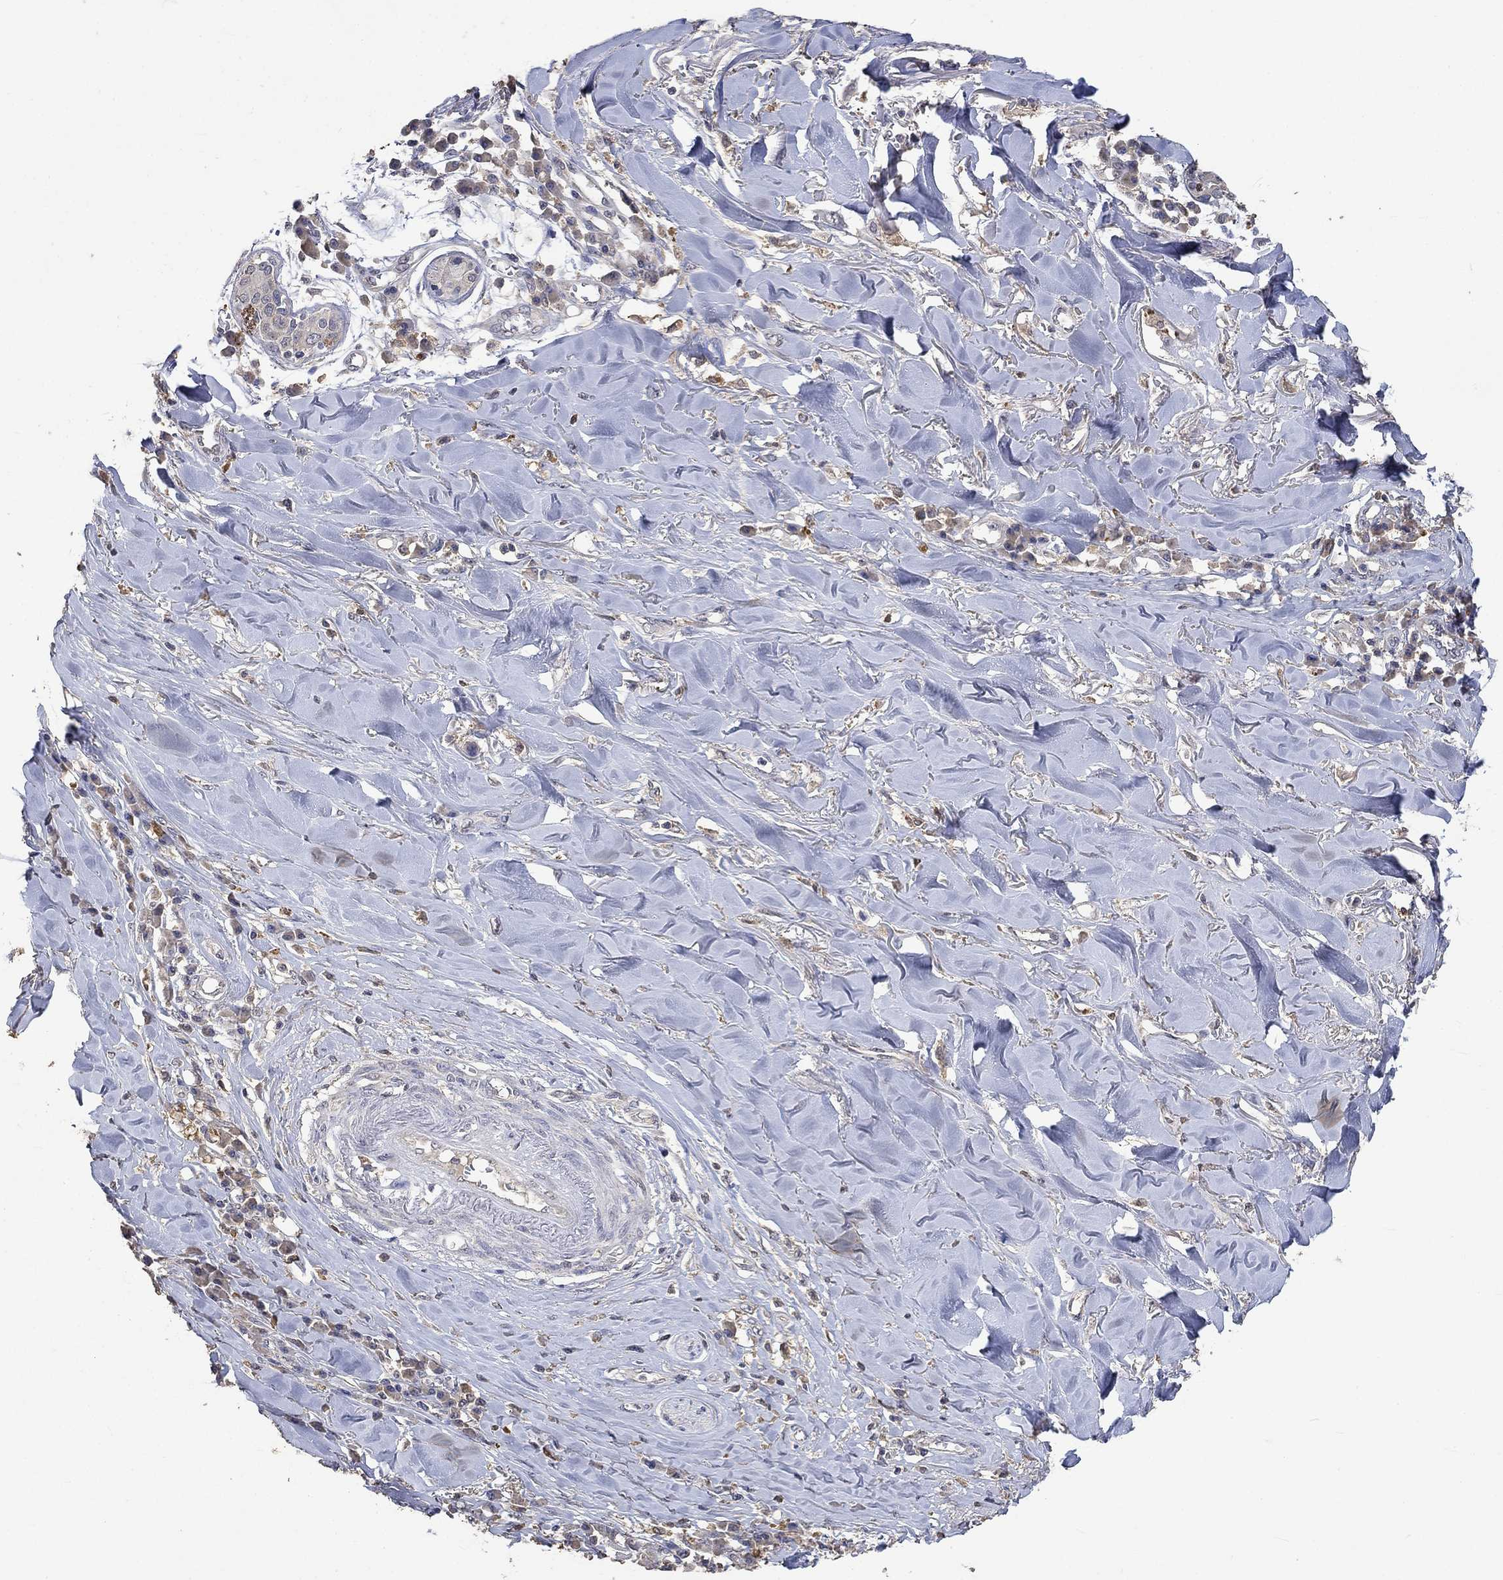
{"staining": {"intensity": "negative", "quantity": "none", "location": "none"}, "tissue": "skin cancer", "cell_type": "Tumor cells", "image_type": "cancer", "snomed": [{"axis": "morphology", "description": "Squamous cell carcinoma, NOS"}, {"axis": "topography", "description": "Skin"}], "caption": "The micrograph shows no staining of tumor cells in skin squamous cell carcinoma. Nuclei are stained in blue.", "gene": "PTPN20", "patient": {"sex": "male", "age": 82}}